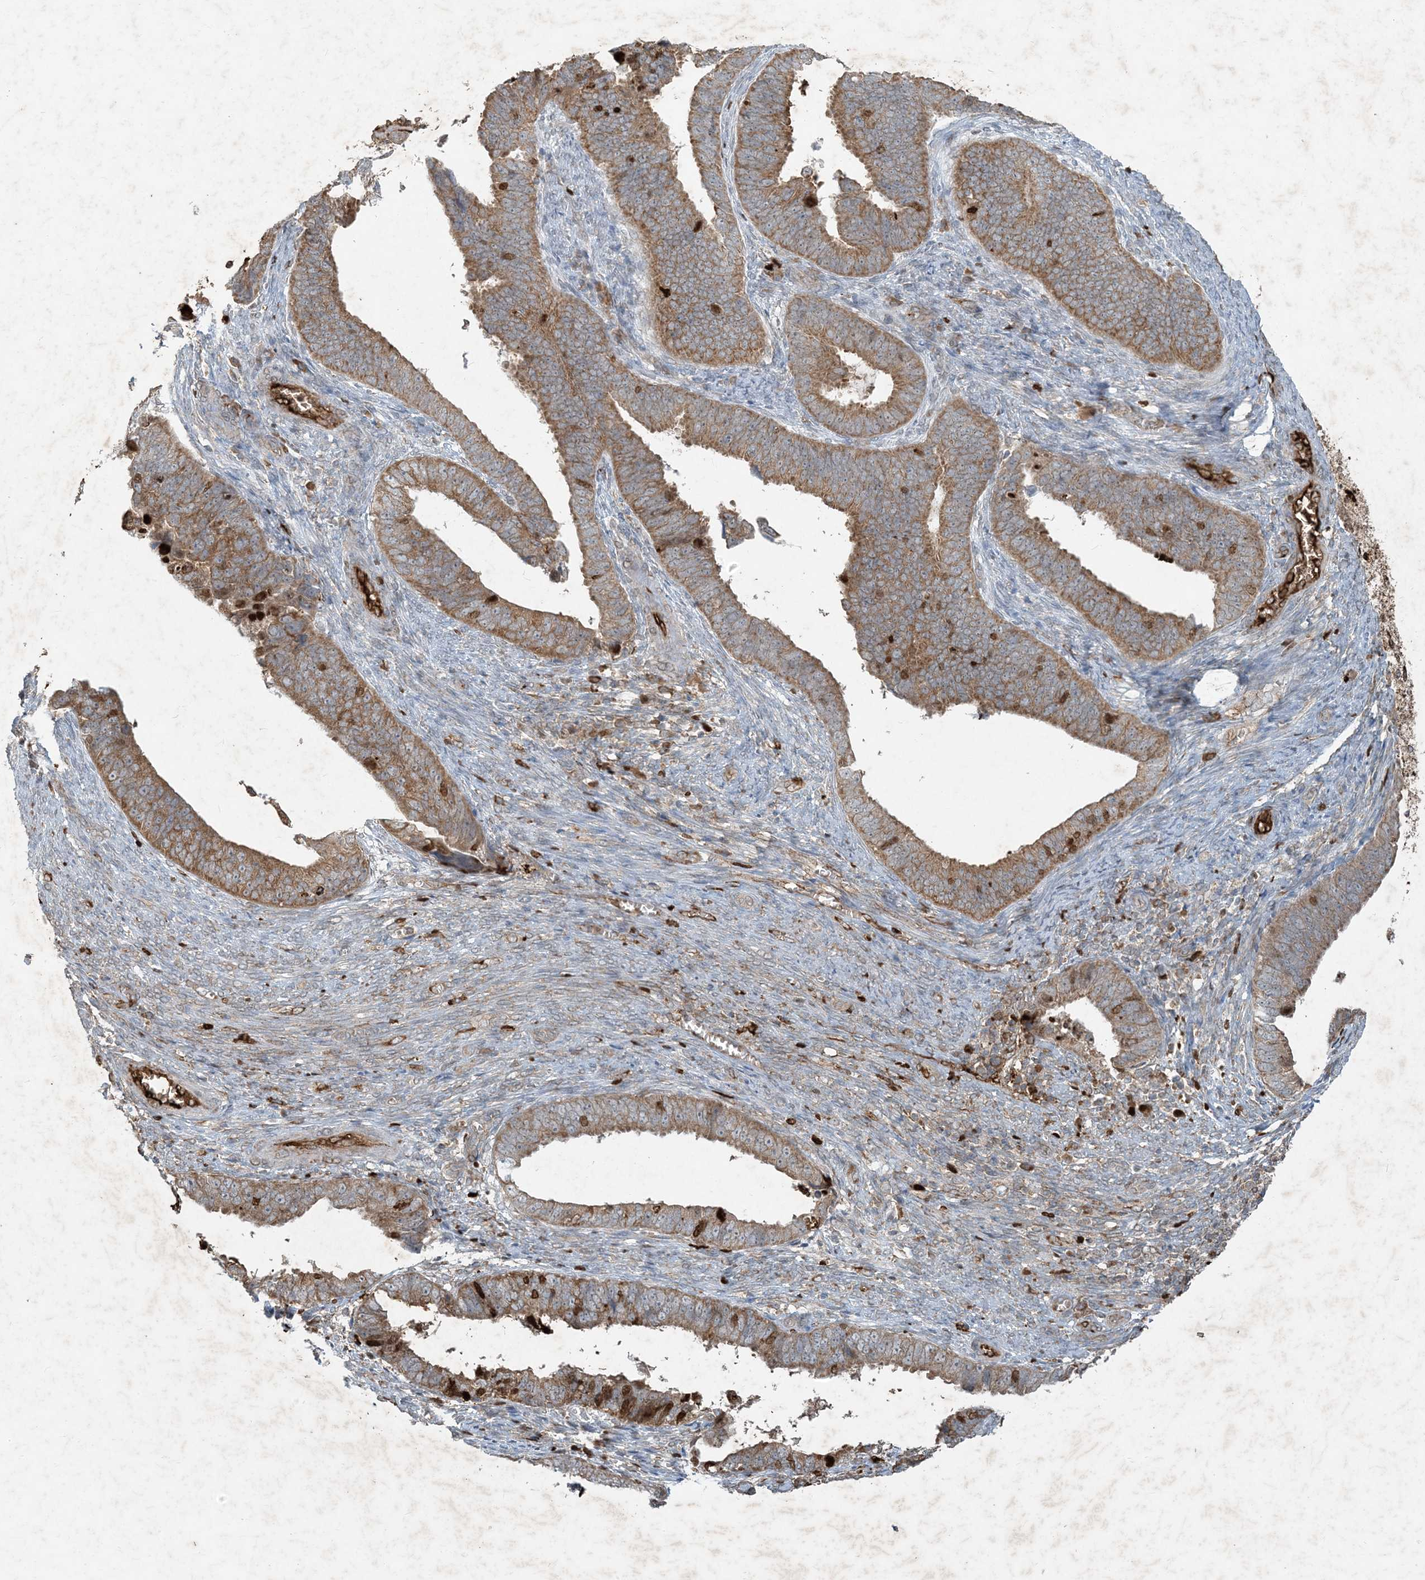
{"staining": {"intensity": "moderate", "quantity": ">75%", "location": "cytoplasmic/membranous"}, "tissue": "endometrial cancer", "cell_type": "Tumor cells", "image_type": "cancer", "snomed": [{"axis": "morphology", "description": "Adenocarcinoma, NOS"}, {"axis": "topography", "description": "Endometrium"}], "caption": "There is medium levels of moderate cytoplasmic/membranous positivity in tumor cells of adenocarcinoma (endometrial), as demonstrated by immunohistochemical staining (brown color).", "gene": "MCOLN1", "patient": {"sex": "female", "age": 75}}